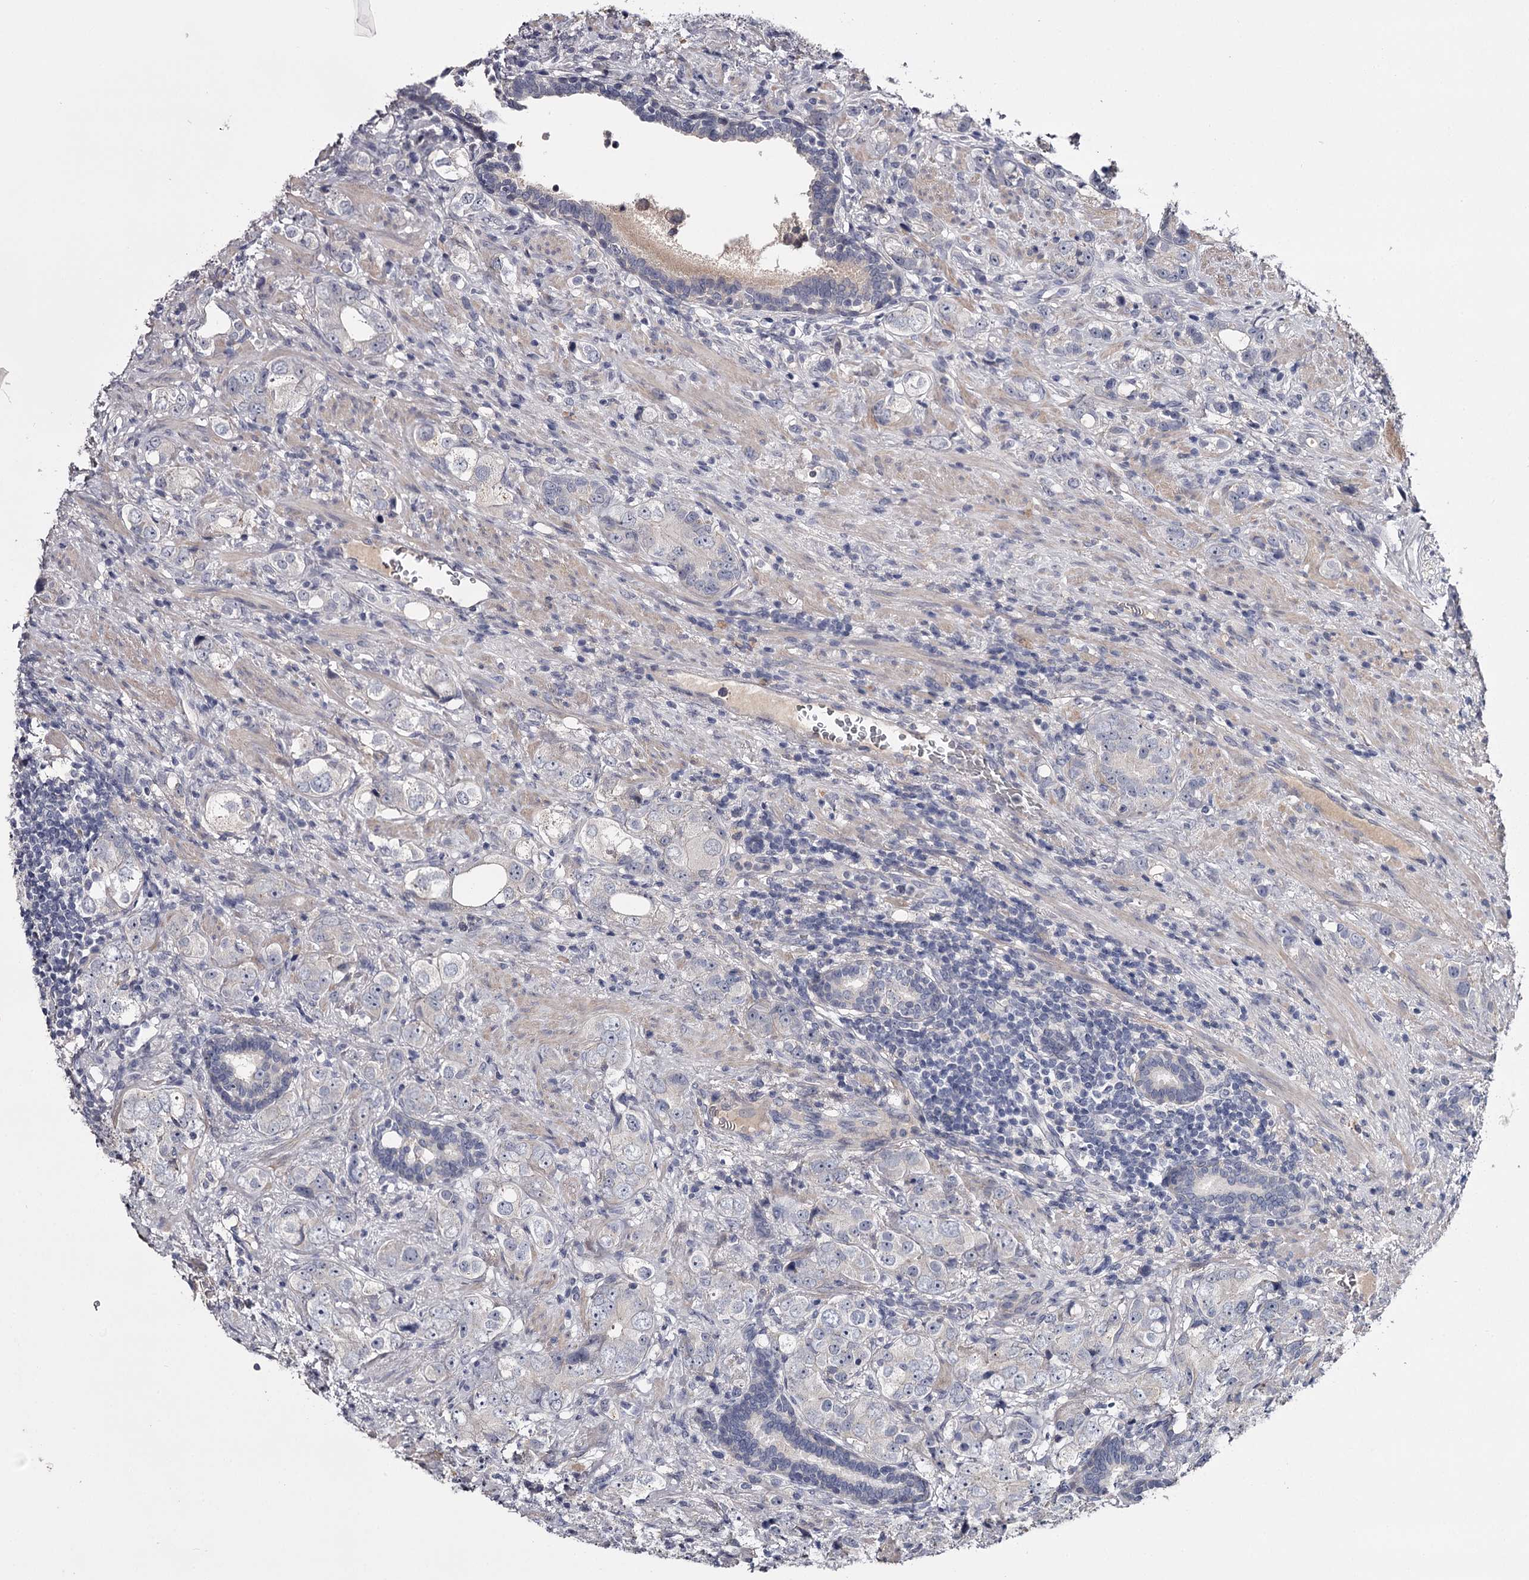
{"staining": {"intensity": "negative", "quantity": "none", "location": "none"}, "tissue": "prostate cancer", "cell_type": "Tumor cells", "image_type": "cancer", "snomed": [{"axis": "morphology", "description": "Adenocarcinoma, High grade"}, {"axis": "topography", "description": "Prostate"}], "caption": "Immunohistochemical staining of human prostate cancer demonstrates no significant staining in tumor cells. Nuclei are stained in blue.", "gene": "FDXACB1", "patient": {"sex": "male", "age": 63}}